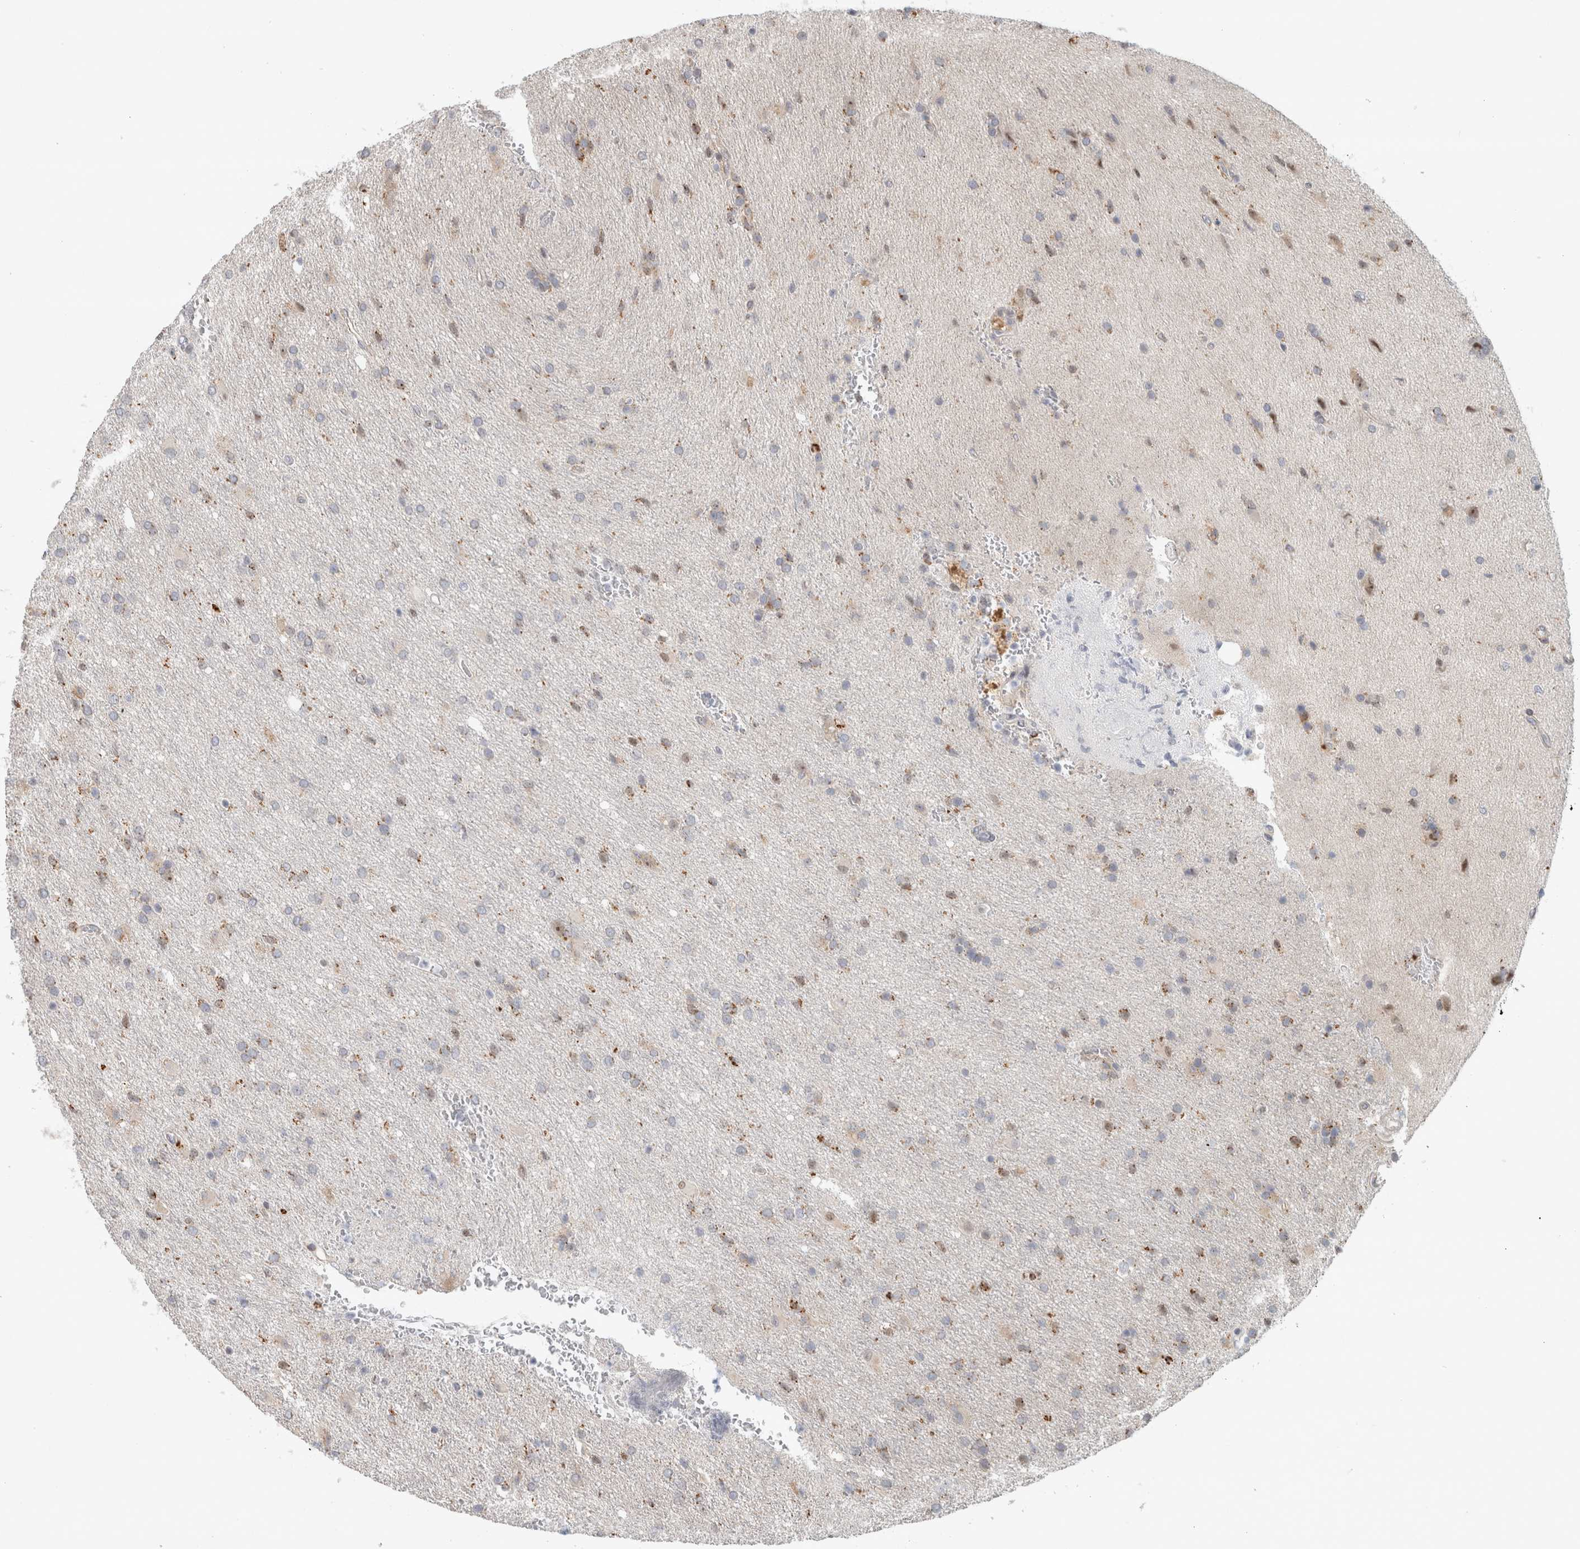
{"staining": {"intensity": "moderate", "quantity": "<25%", "location": "cytoplasmic/membranous"}, "tissue": "glioma", "cell_type": "Tumor cells", "image_type": "cancer", "snomed": [{"axis": "morphology", "description": "Glioma, malignant, High grade"}, {"axis": "topography", "description": "Brain"}], "caption": "Malignant high-grade glioma stained with DAB (3,3'-diaminobenzidine) IHC reveals low levels of moderate cytoplasmic/membranous staining in about <25% of tumor cells. Nuclei are stained in blue.", "gene": "NAB2", "patient": {"sex": "female", "age": 57}}